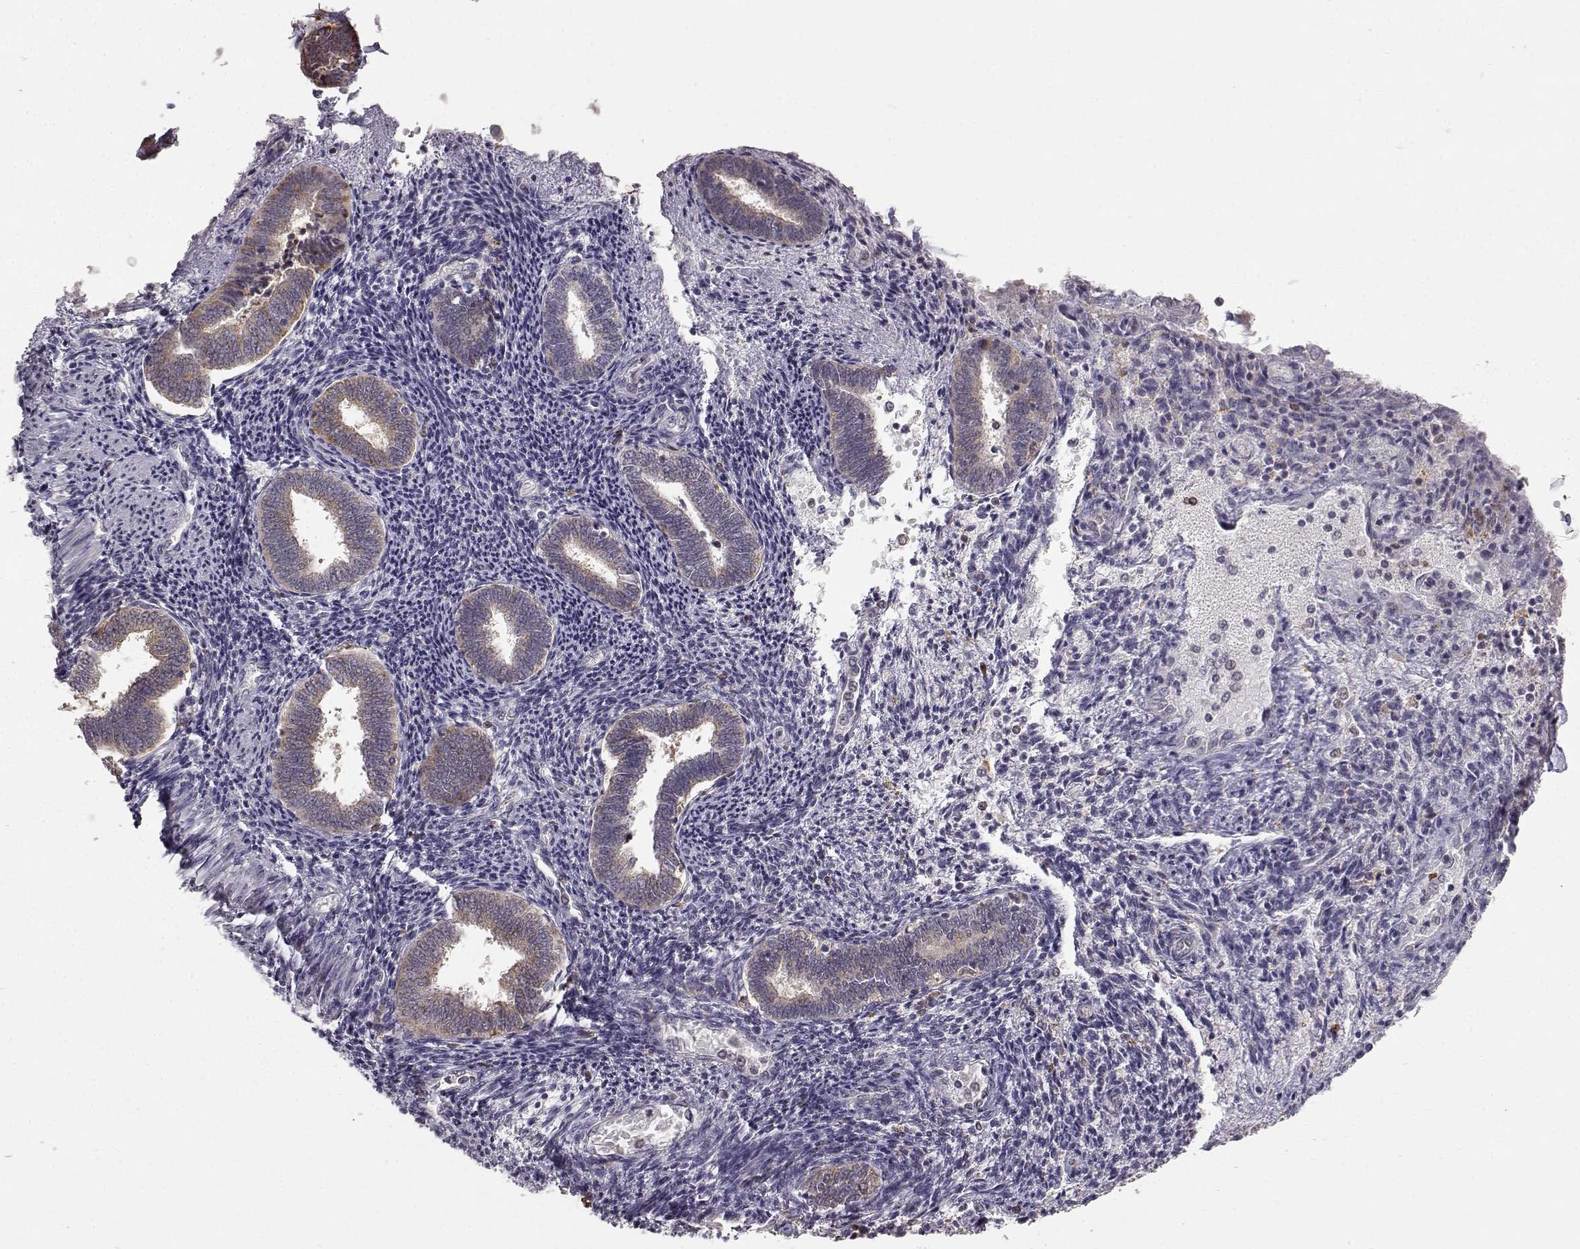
{"staining": {"intensity": "negative", "quantity": "none", "location": "none"}, "tissue": "endometrium", "cell_type": "Cells in endometrial stroma", "image_type": "normal", "snomed": [{"axis": "morphology", "description": "Normal tissue, NOS"}, {"axis": "topography", "description": "Endometrium"}], "caption": "DAB (3,3'-diaminobenzidine) immunohistochemical staining of unremarkable human endometrium displays no significant staining in cells in endometrial stroma. The staining is performed using DAB (3,3'-diaminobenzidine) brown chromogen with nuclei counter-stained in using hematoxylin.", "gene": "SPAG17", "patient": {"sex": "female", "age": 42}}